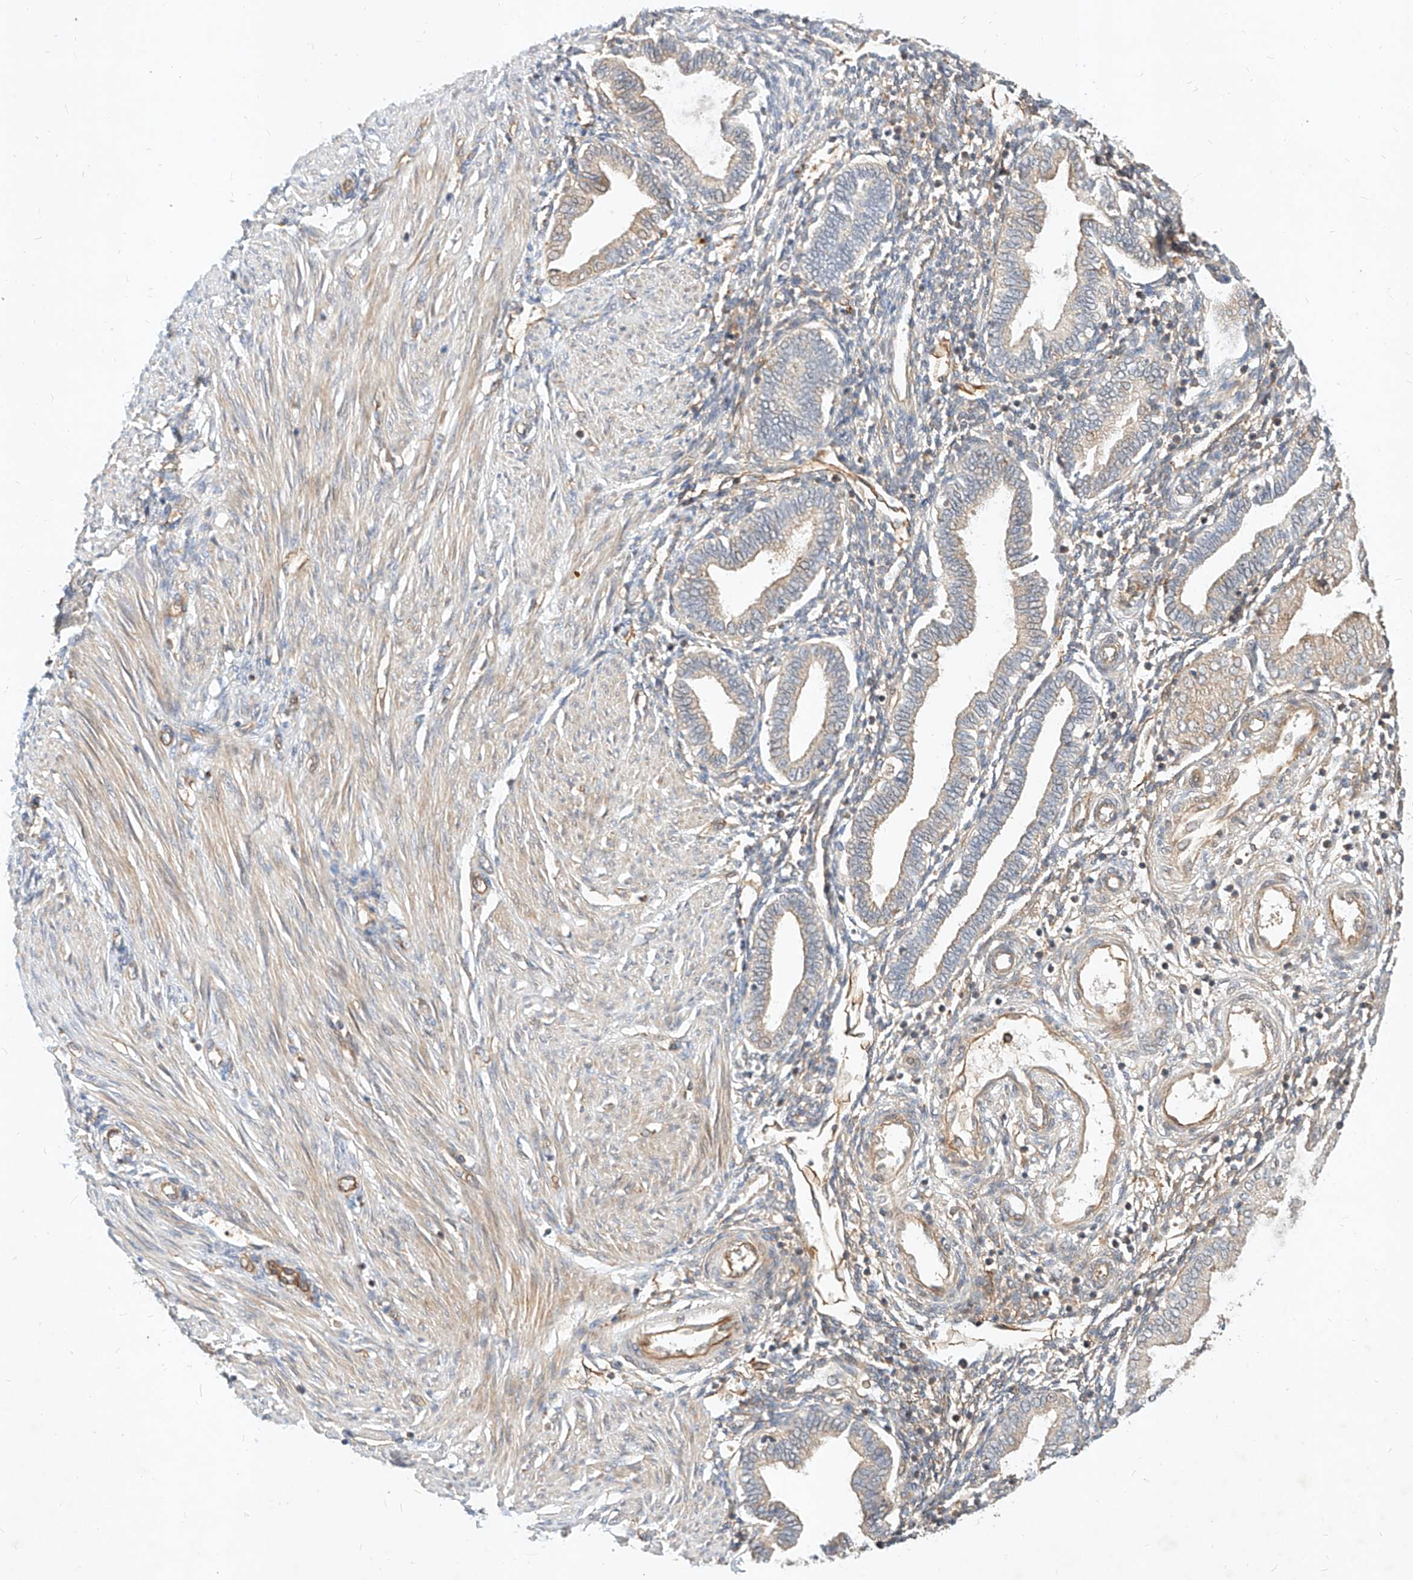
{"staining": {"intensity": "negative", "quantity": "none", "location": "none"}, "tissue": "endometrium", "cell_type": "Cells in endometrial stroma", "image_type": "normal", "snomed": [{"axis": "morphology", "description": "Normal tissue, NOS"}, {"axis": "topography", "description": "Endometrium"}], "caption": "This is an IHC histopathology image of benign endometrium. There is no expression in cells in endometrial stroma.", "gene": "NFAM1", "patient": {"sex": "female", "age": 53}}